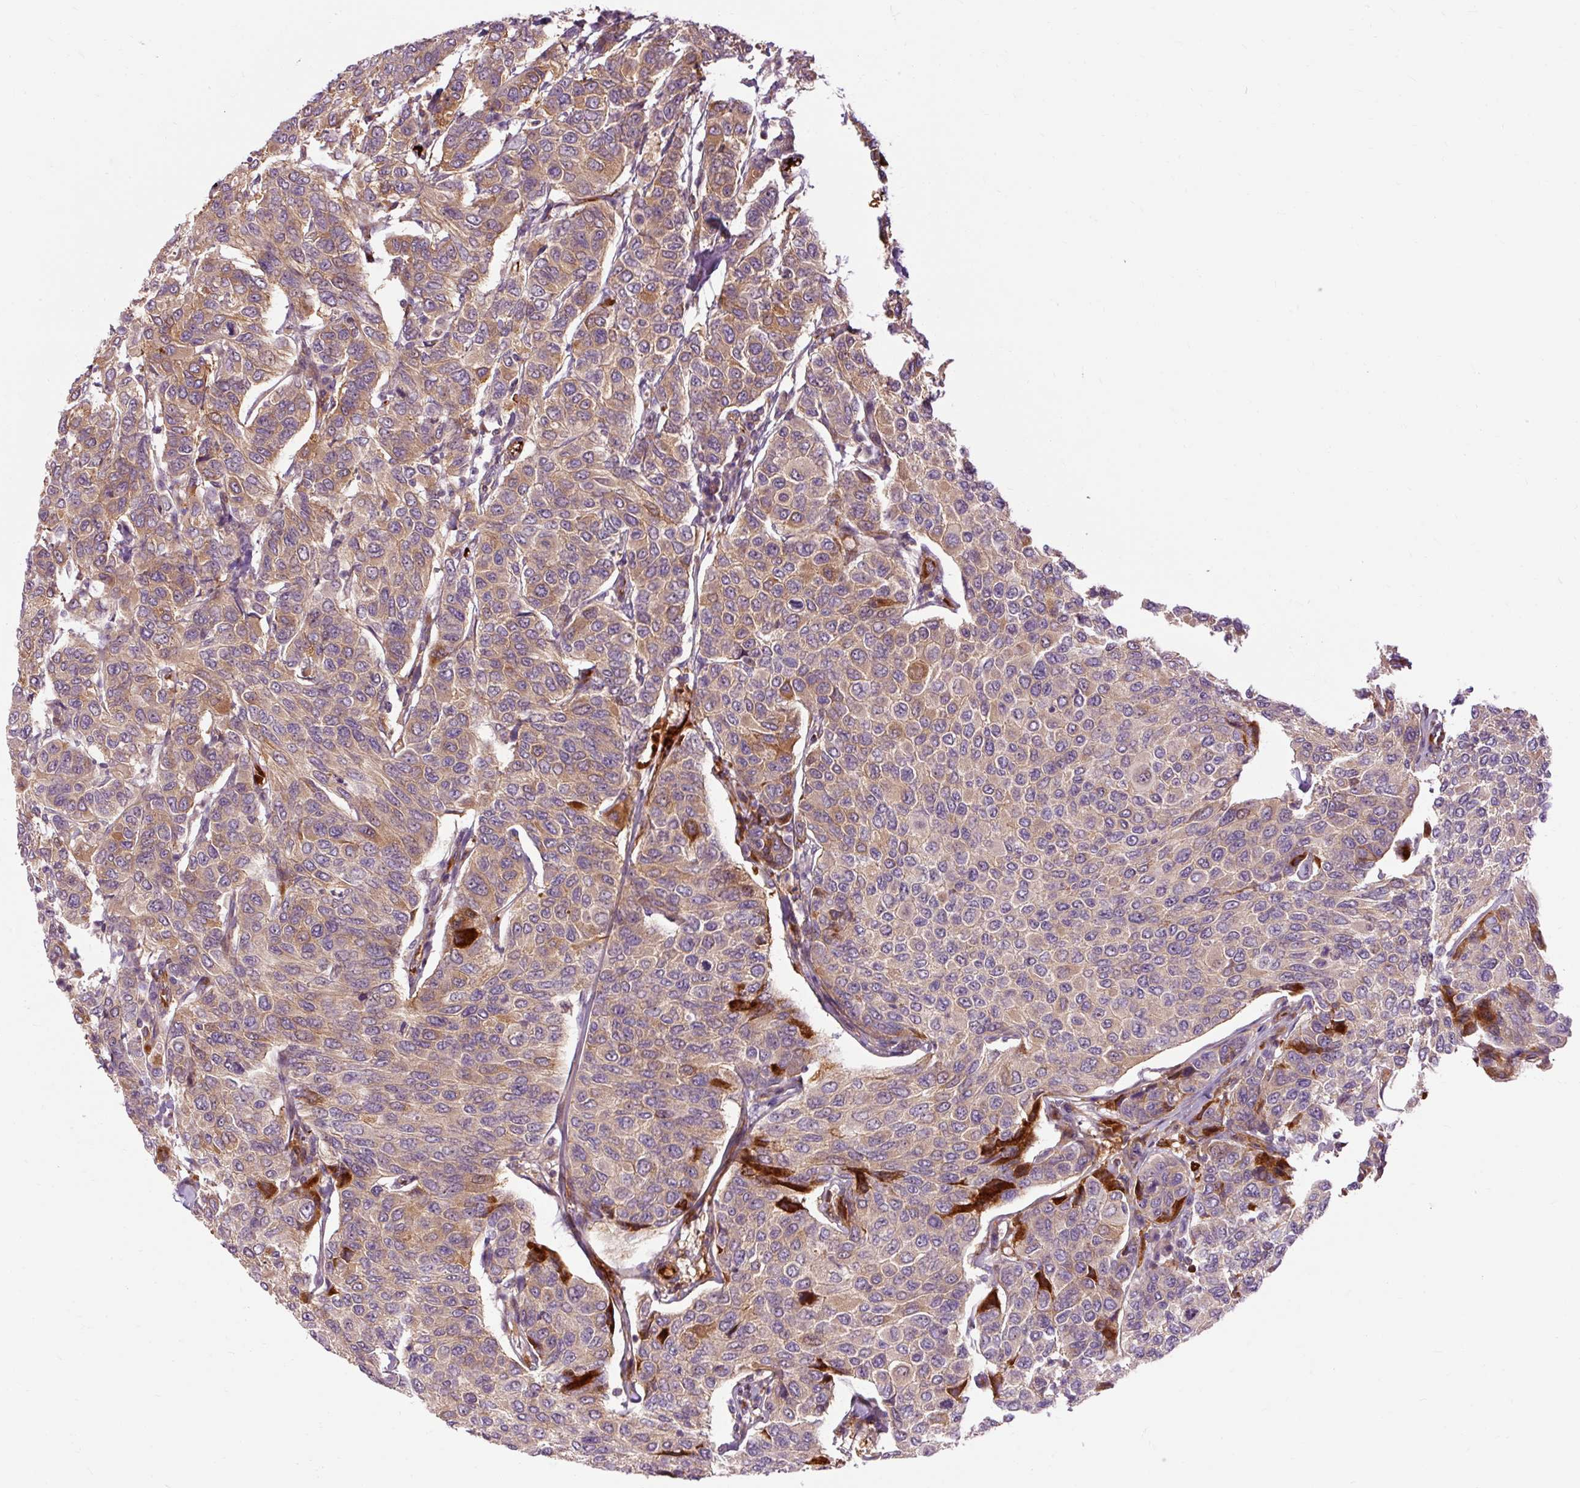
{"staining": {"intensity": "moderate", "quantity": "25%-75%", "location": "cytoplasmic/membranous"}, "tissue": "breast cancer", "cell_type": "Tumor cells", "image_type": "cancer", "snomed": [{"axis": "morphology", "description": "Duct carcinoma"}, {"axis": "topography", "description": "Breast"}], "caption": "A micrograph of breast cancer stained for a protein demonstrates moderate cytoplasmic/membranous brown staining in tumor cells.", "gene": "CEBPZ", "patient": {"sex": "female", "age": 55}}